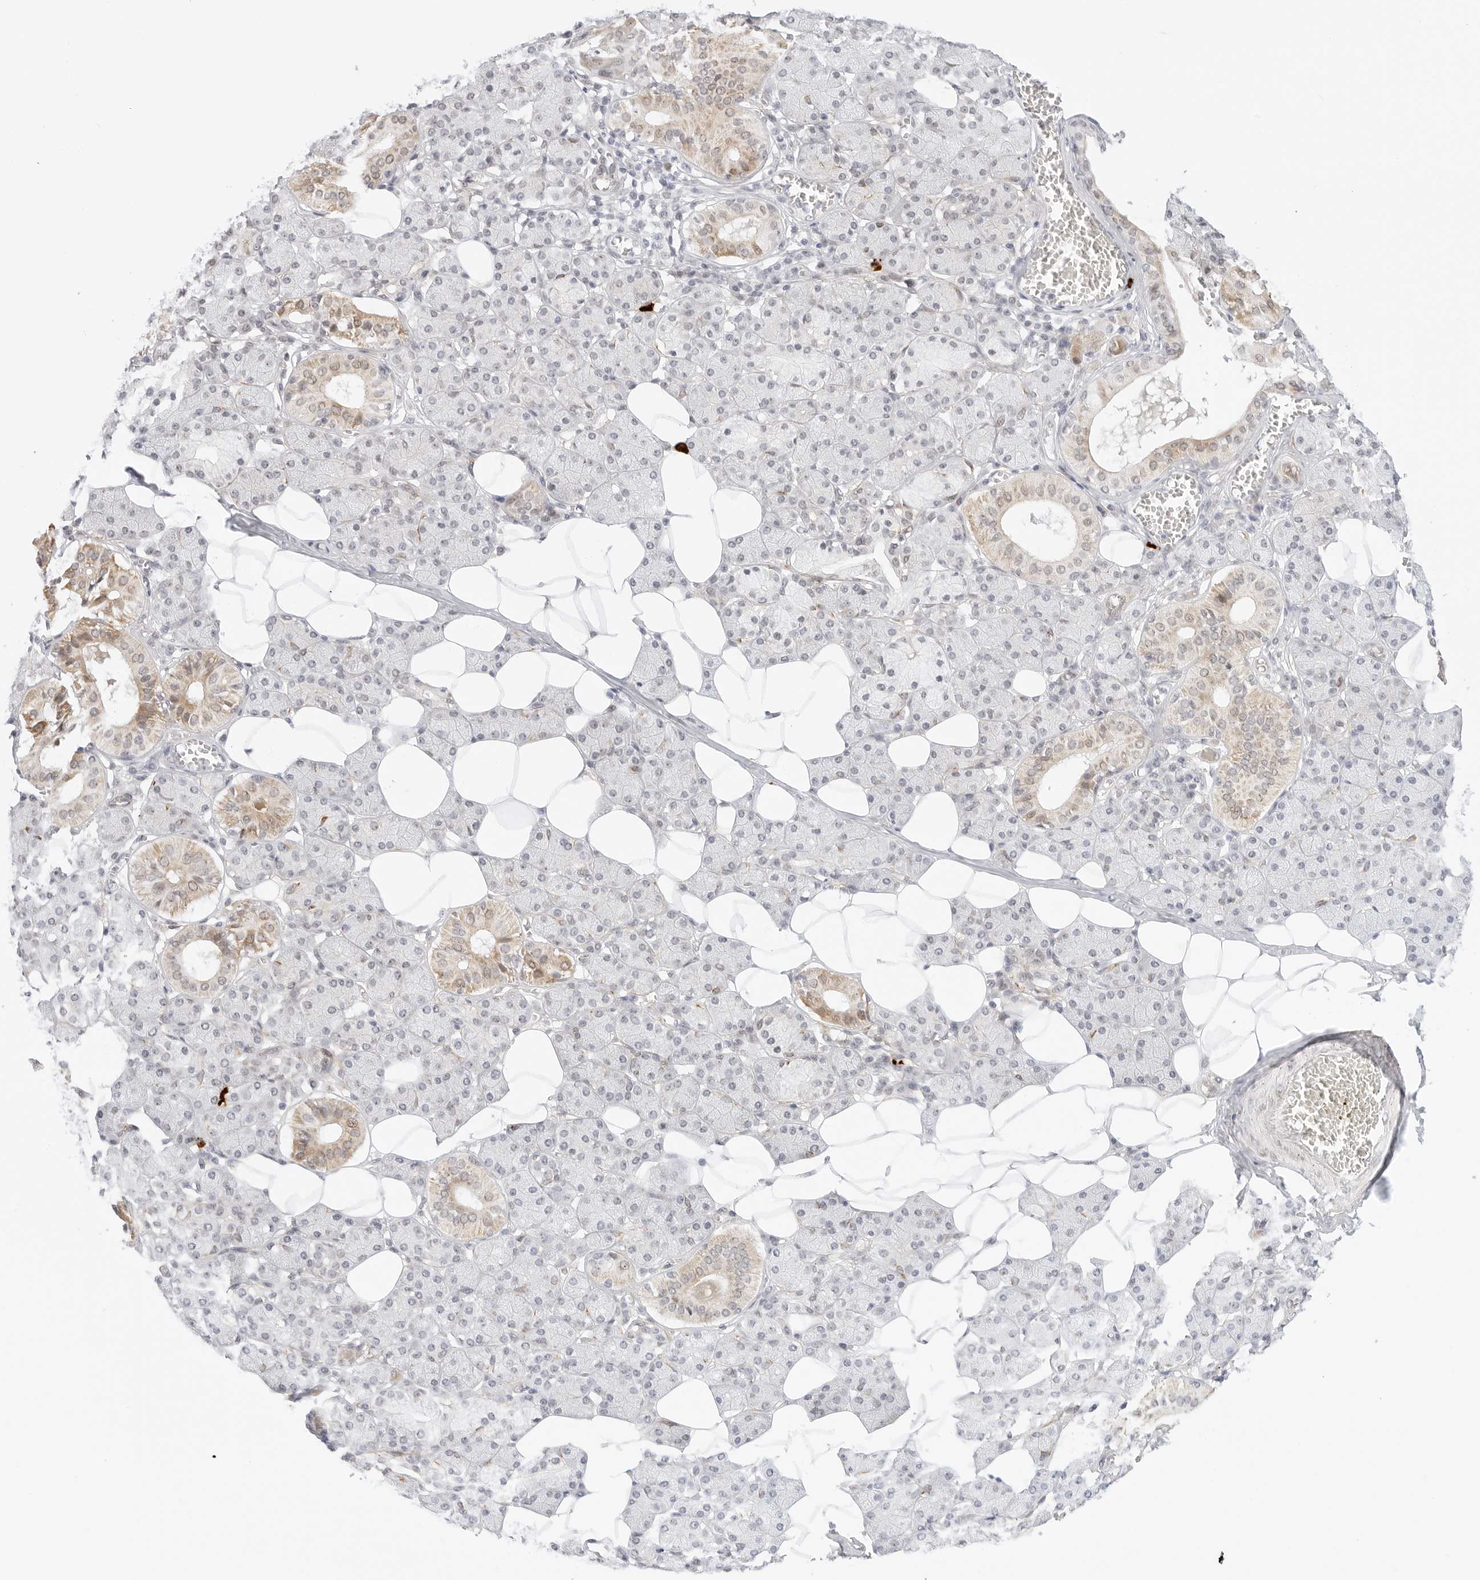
{"staining": {"intensity": "moderate", "quantity": "<25%", "location": "cytoplasmic/membranous"}, "tissue": "salivary gland", "cell_type": "Glandular cells", "image_type": "normal", "snomed": [{"axis": "morphology", "description": "Normal tissue, NOS"}, {"axis": "topography", "description": "Salivary gland"}], "caption": "IHC (DAB (3,3'-diaminobenzidine)) staining of benign salivary gland reveals moderate cytoplasmic/membranous protein expression in about <25% of glandular cells. The protein of interest is shown in brown color, while the nuclei are stained blue.", "gene": "HIPK3", "patient": {"sex": "female", "age": 33}}